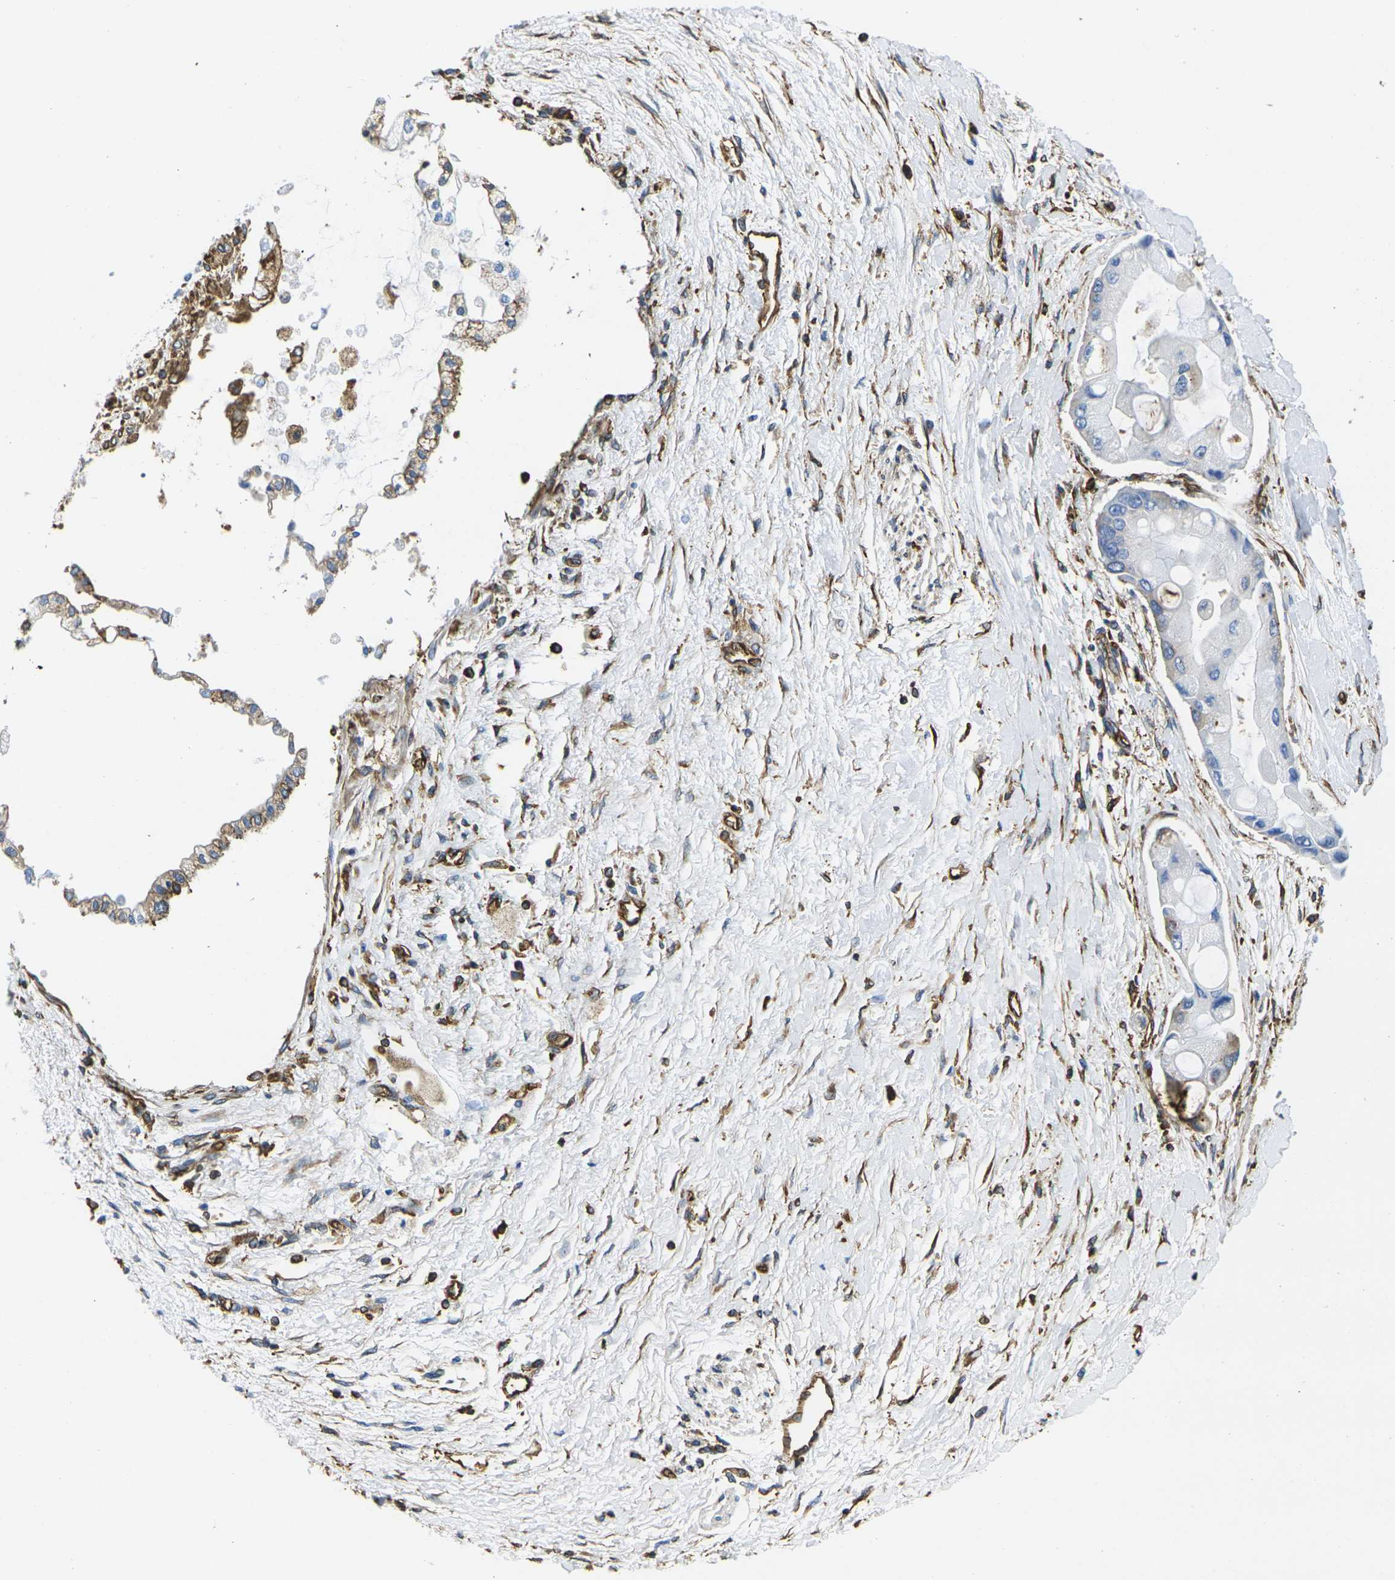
{"staining": {"intensity": "negative", "quantity": "none", "location": "none"}, "tissue": "liver cancer", "cell_type": "Tumor cells", "image_type": "cancer", "snomed": [{"axis": "morphology", "description": "Cholangiocarcinoma"}, {"axis": "topography", "description": "Liver"}], "caption": "An IHC image of liver cancer (cholangiocarcinoma) is shown. There is no staining in tumor cells of liver cancer (cholangiocarcinoma). The staining is performed using DAB brown chromogen with nuclei counter-stained in using hematoxylin.", "gene": "FAM110D", "patient": {"sex": "male", "age": 50}}